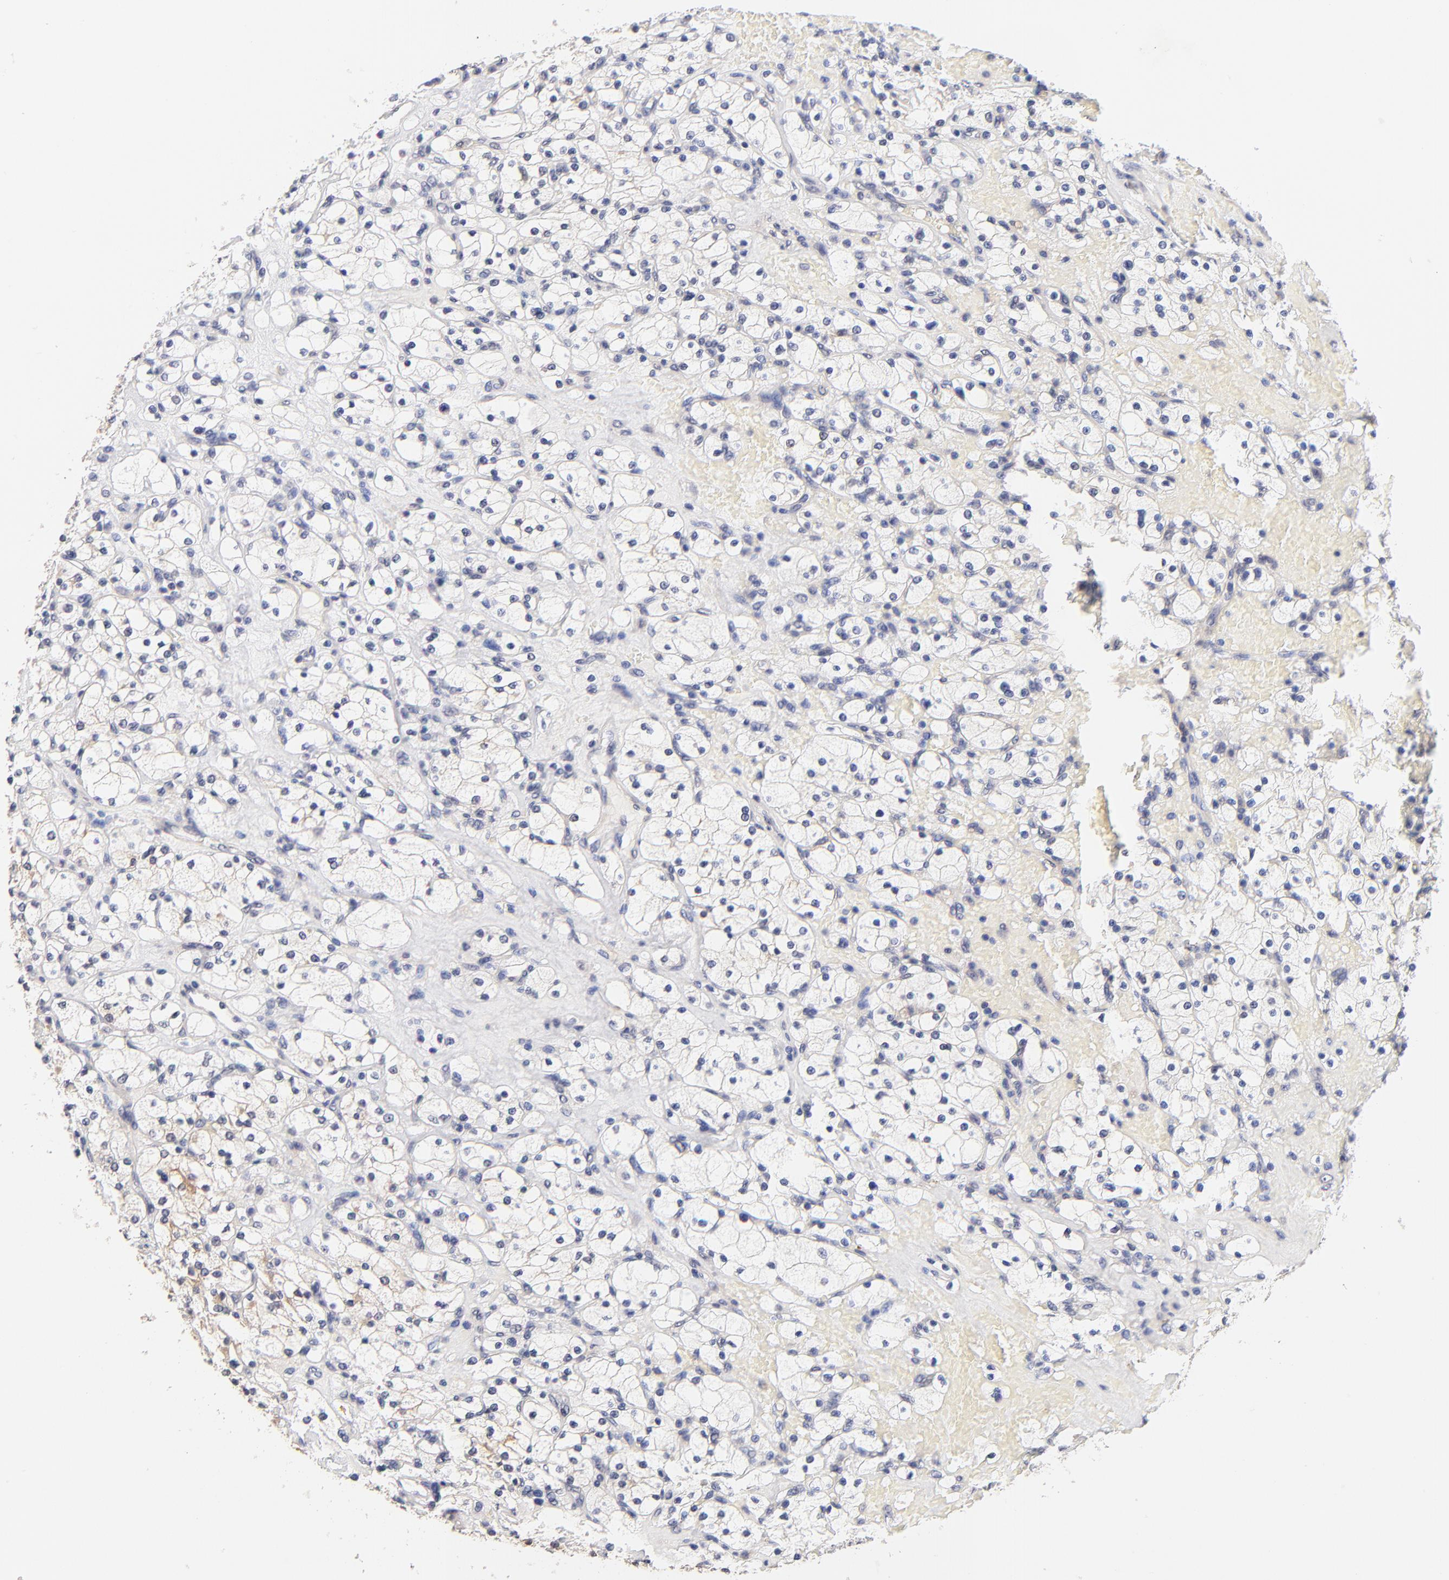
{"staining": {"intensity": "negative", "quantity": "none", "location": "none"}, "tissue": "renal cancer", "cell_type": "Tumor cells", "image_type": "cancer", "snomed": [{"axis": "morphology", "description": "Adenocarcinoma, NOS"}, {"axis": "topography", "description": "Kidney"}], "caption": "Tumor cells show no significant protein staining in renal cancer (adenocarcinoma). The staining was performed using DAB to visualize the protein expression in brown, while the nuclei were stained in blue with hematoxylin (Magnification: 20x).", "gene": "RIBC2", "patient": {"sex": "female", "age": 83}}